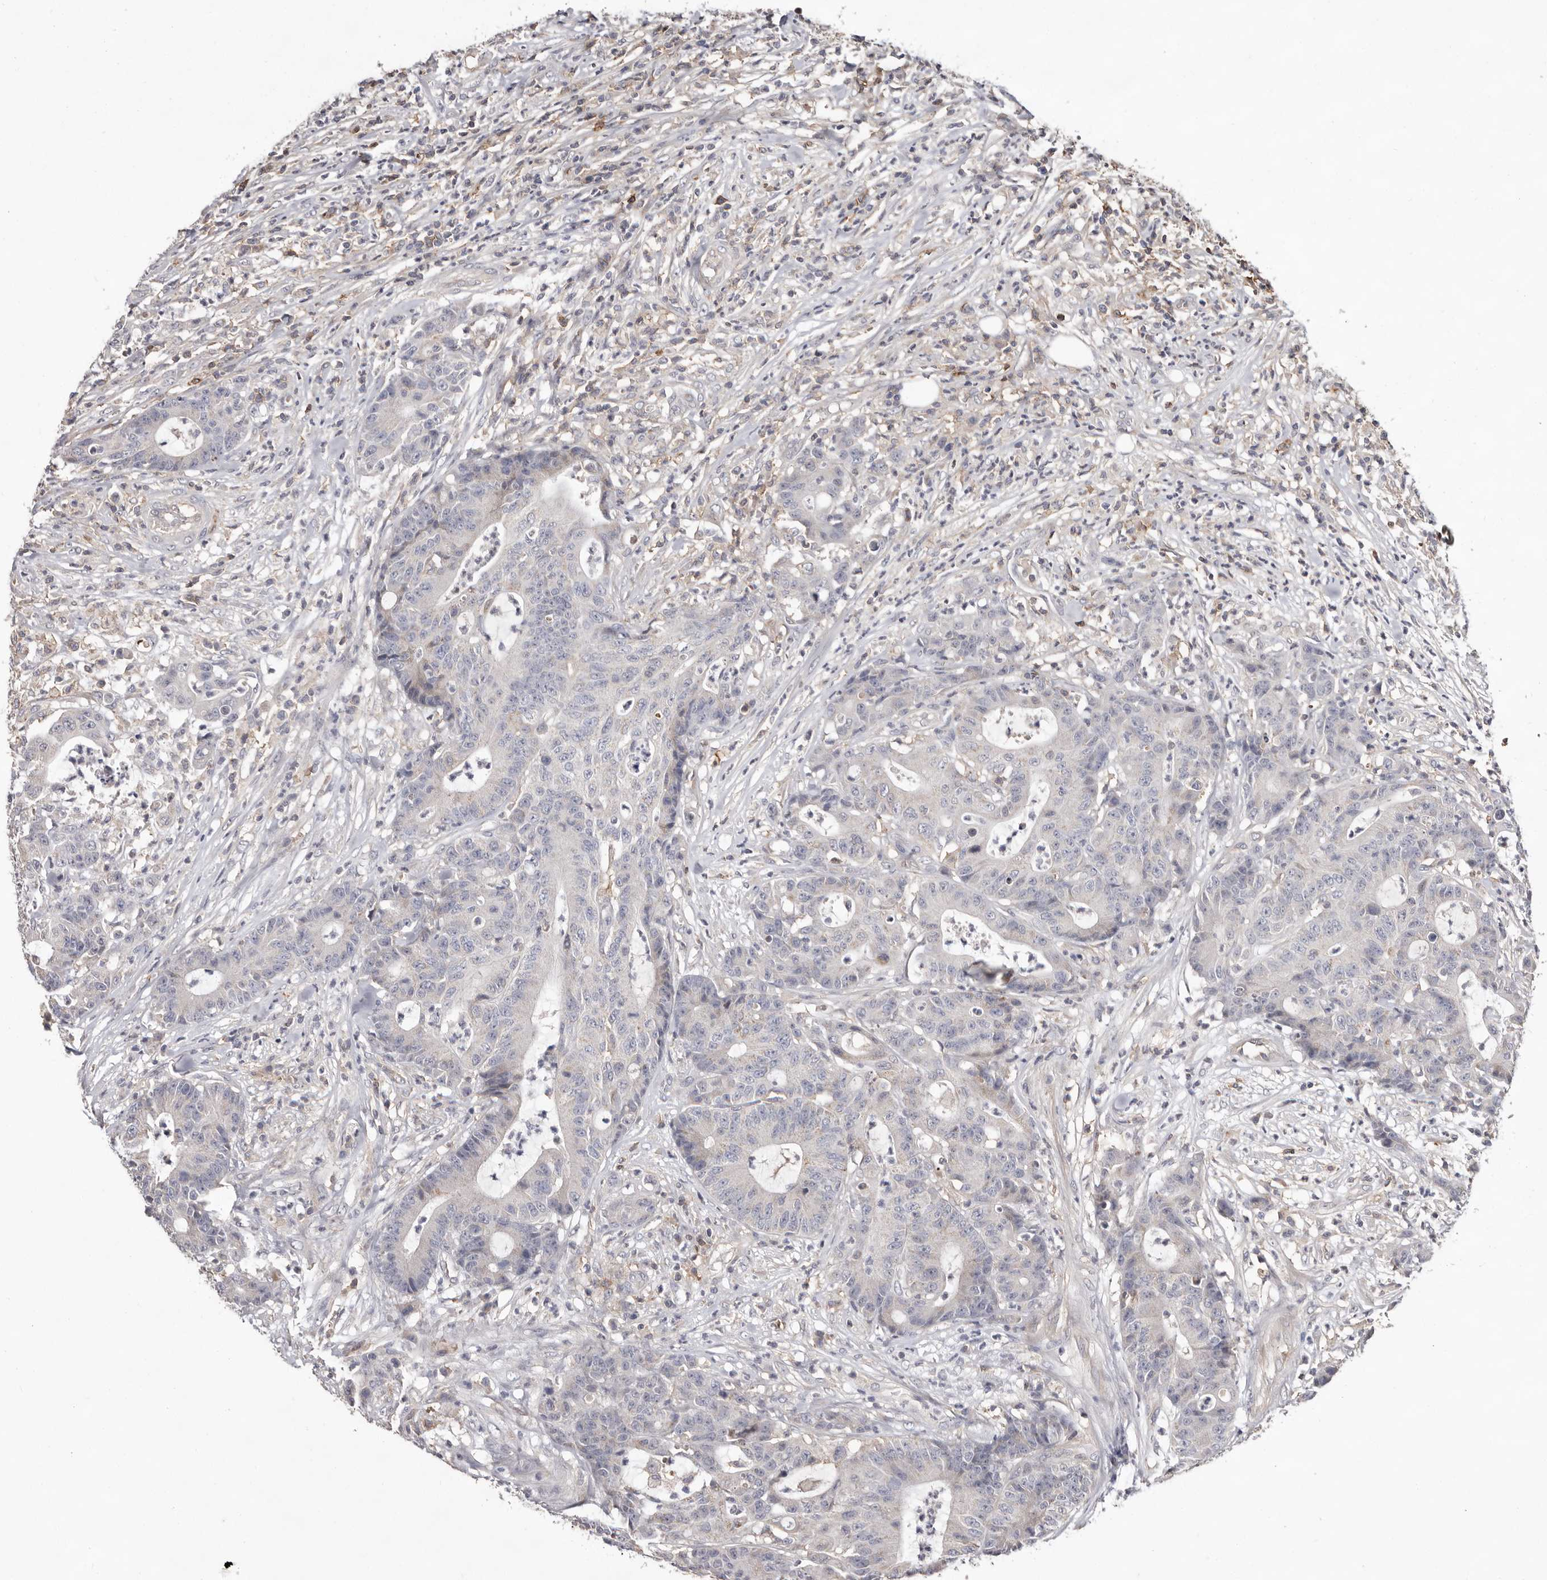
{"staining": {"intensity": "negative", "quantity": "none", "location": "none"}, "tissue": "colorectal cancer", "cell_type": "Tumor cells", "image_type": "cancer", "snomed": [{"axis": "morphology", "description": "Adenocarcinoma, NOS"}, {"axis": "topography", "description": "Colon"}], "caption": "Adenocarcinoma (colorectal) stained for a protein using immunohistochemistry (IHC) exhibits no staining tumor cells.", "gene": "MMACHC", "patient": {"sex": "female", "age": 84}}